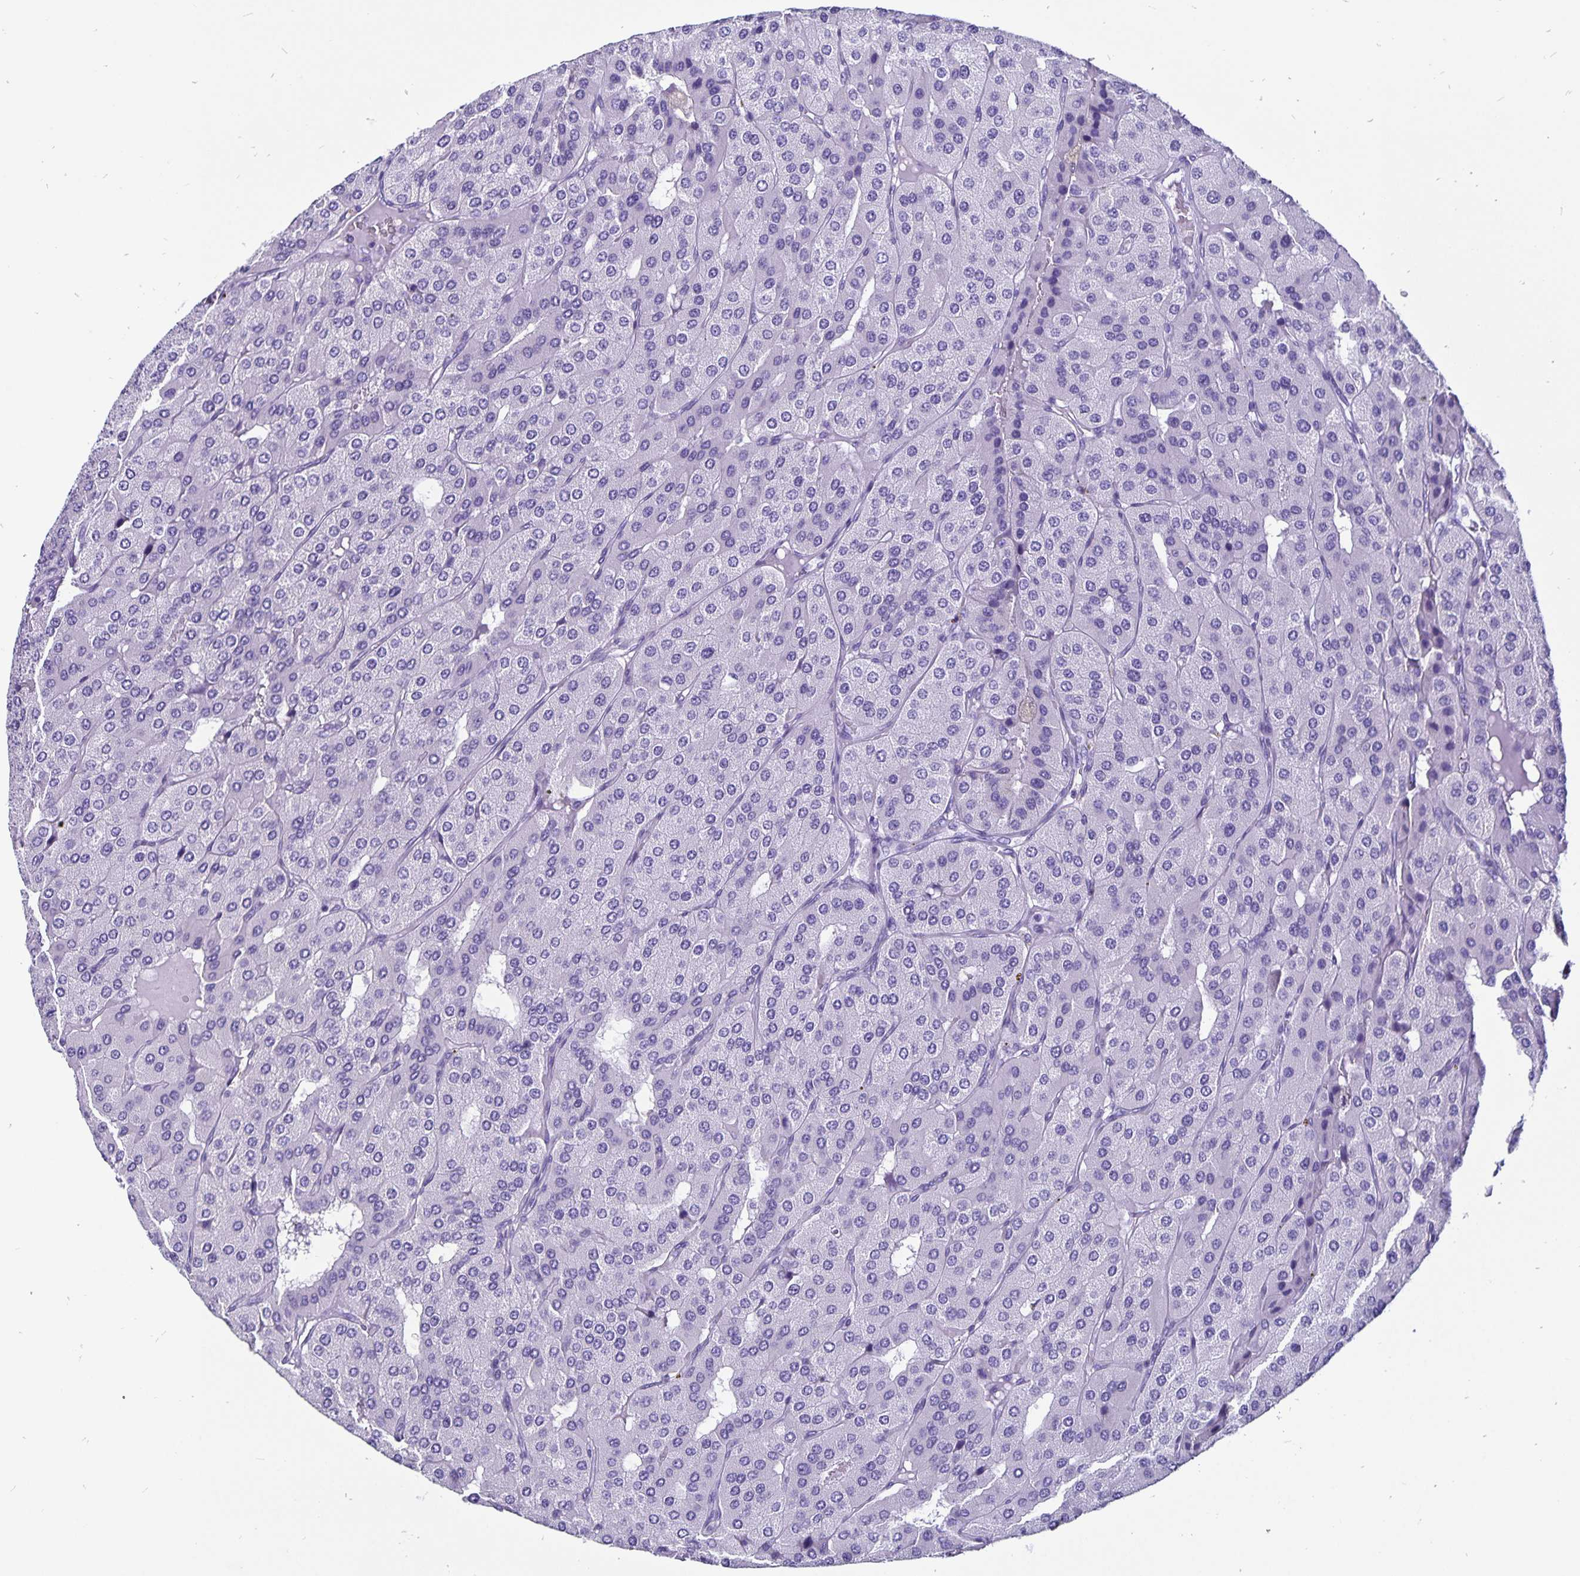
{"staining": {"intensity": "negative", "quantity": "none", "location": "none"}, "tissue": "parathyroid gland", "cell_type": "Glandular cells", "image_type": "normal", "snomed": [{"axis": "morphology", "description": "Normal tissue, NOS"}, {"axis": "morphology", "description": "Adenoma, NOS"}, {"axis": "topography", "description": "Parathyroid gland"}], "caption": "Immunohistochemistry (IHC) micrograph of normal parathyroid gland: human parathyroid gland stained with DAB (3,3'-diaminobenzidine) displays no significant protein expression in glandular cells. The staining was performed using DAB (3,3'-diaminobenzidine) to visualize the protein expression in brown, while the nuclei were stained in blue with hematoxylin (Magnification: 20x).", "gene": "ODF3B", "patient": {"sex": "female", "age": 86}}